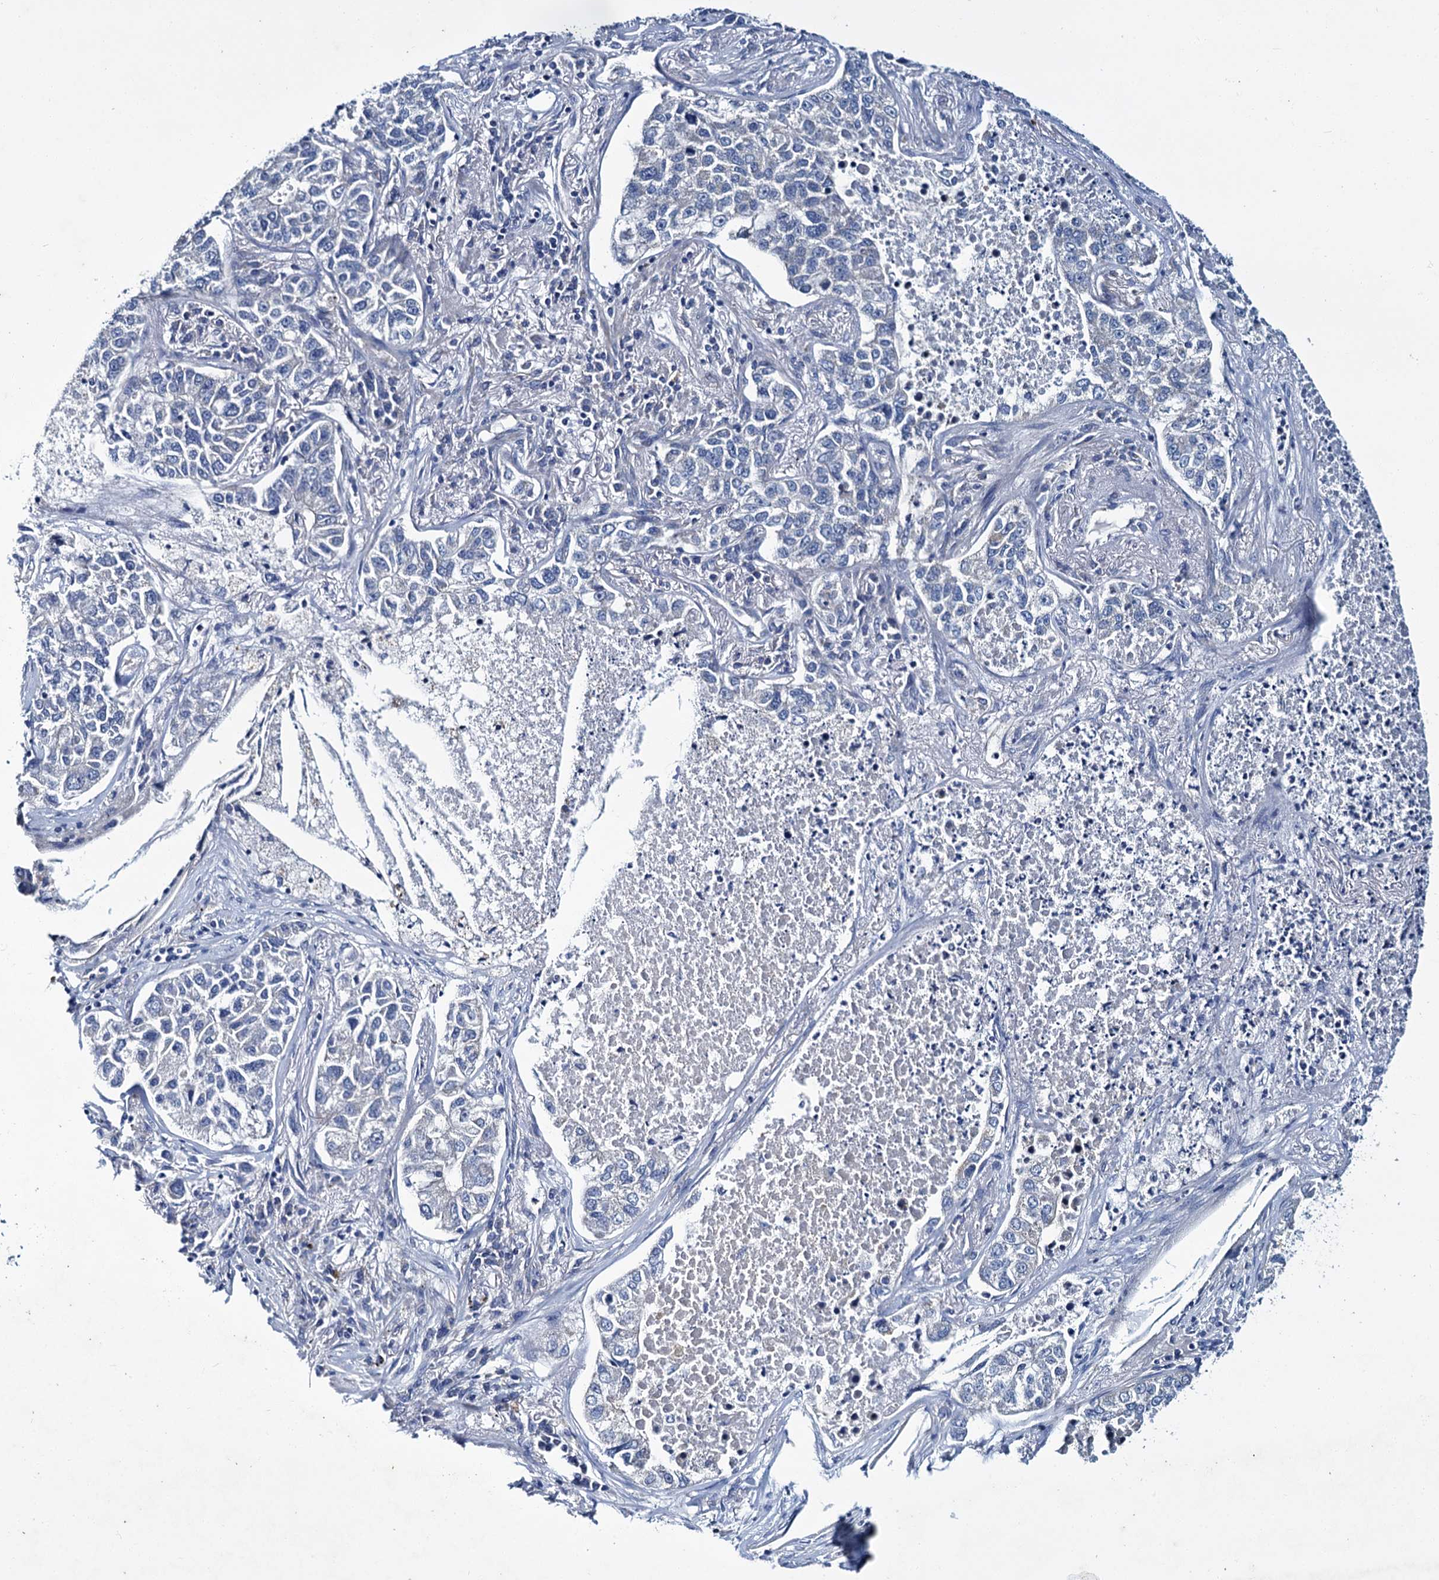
{"staining": {"intensity": "negative", "quantity": "none", "location": "none"}, "tissue": "lung cancer", "cell_type": "Tumor cells", "image_type": "cancer", "snomed": [{"axis": "morphology", "description": "Adenocarcinoma, NOS"}, {"axis": "topography", "description": "Lung"}], "caption": "IHC histopathology image of adenocarcinoma (lung) stained for a protein (brown), which reveals no expression in tumor cells.", "gene": "CEP295", "patient": {"sex": "male", "age": 49}}